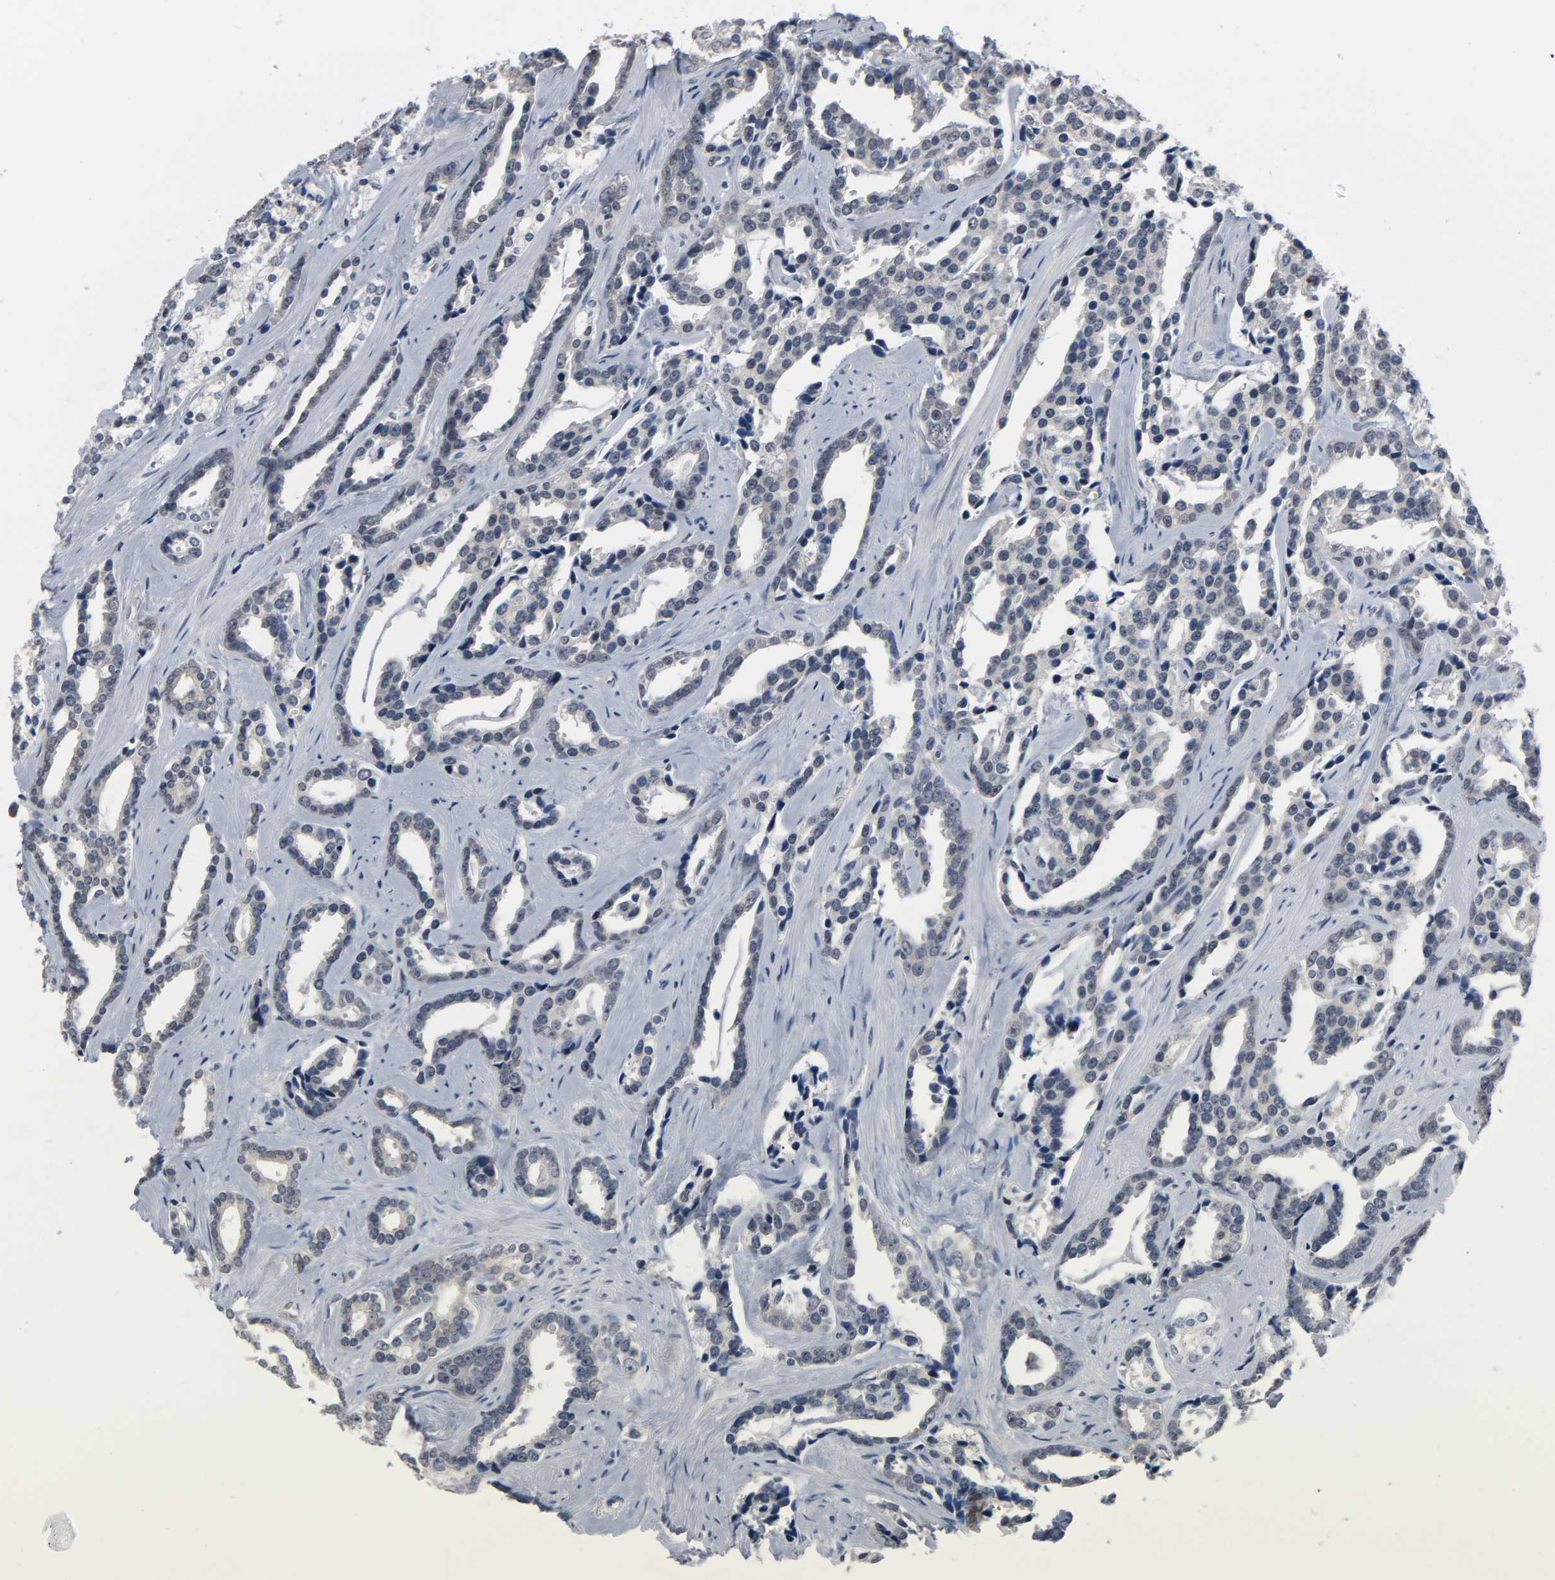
{"staining": {"intensity": "negative", "quantity": "none", "location": "none"}, "tissue": "prostate cancer", "cell_type": "Tumor cells", "image_type": "cancer", "snomed": [{"axis": "morphology", "description": "Adenocarcinoma, High grade"}, {"axis": "topography", "description": "Prostate"}], "caption": "There is no significant staining in tumor cells of prostate cancer (high-grade adenocarcinoma).", "gene": "ACSS2", "patient": {"sex": "male", "age": 67}}